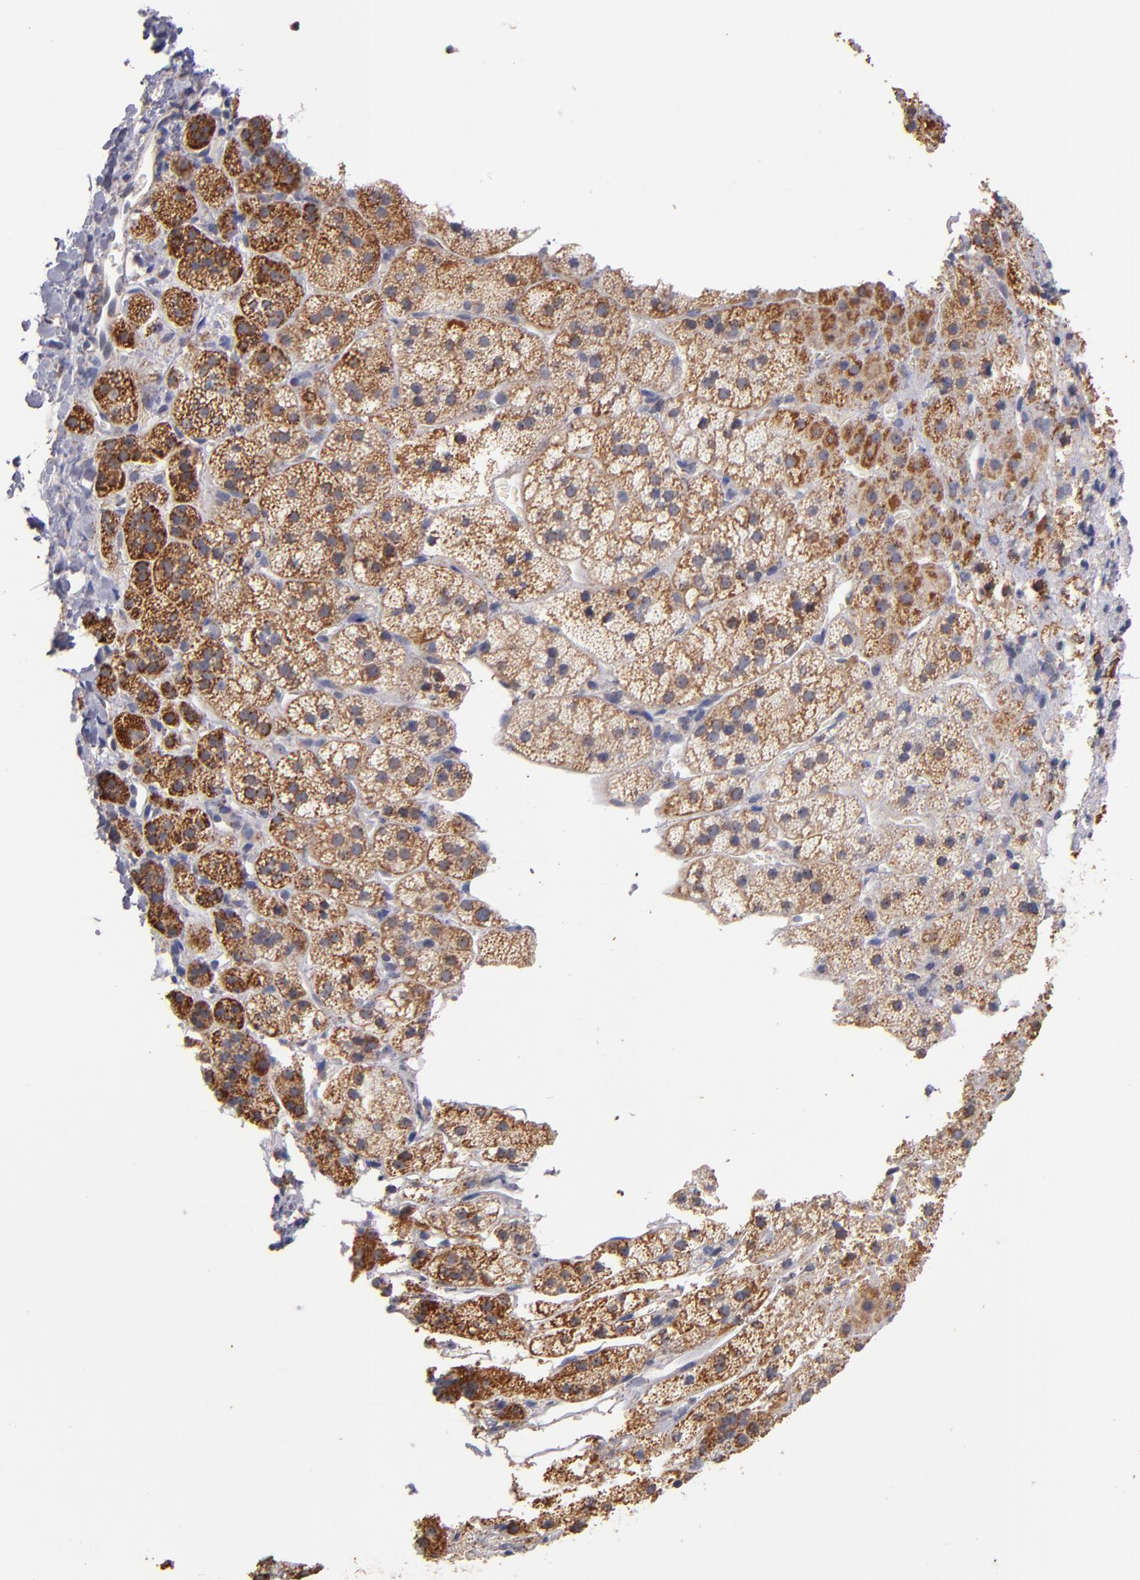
{"staining": {"intensity": "moderate", "quantity": "25%-75%", "location": "cytoplasmic/membranous,nuclear"}, "tissue": "adrenal gland", "cell_type": "Glandular cells", "image_type": "normal", "snomed": [{"axis": "morphology", "description": "Normal tissue, NOS"}, {"axis": "topography", "description": "Adrenal gland"}], "caption": "Immunohistochemical staining of benign human adrenal gland demonstrates moderate cytoplasmic/membranous,nuclear protein expression in about 25%-75% of glandular cells. The protein of interest is shown in brown color, while the nuclei are stained blue.", "gene": "DIABLO", "patient": {"sex": "female", "age": 44}}